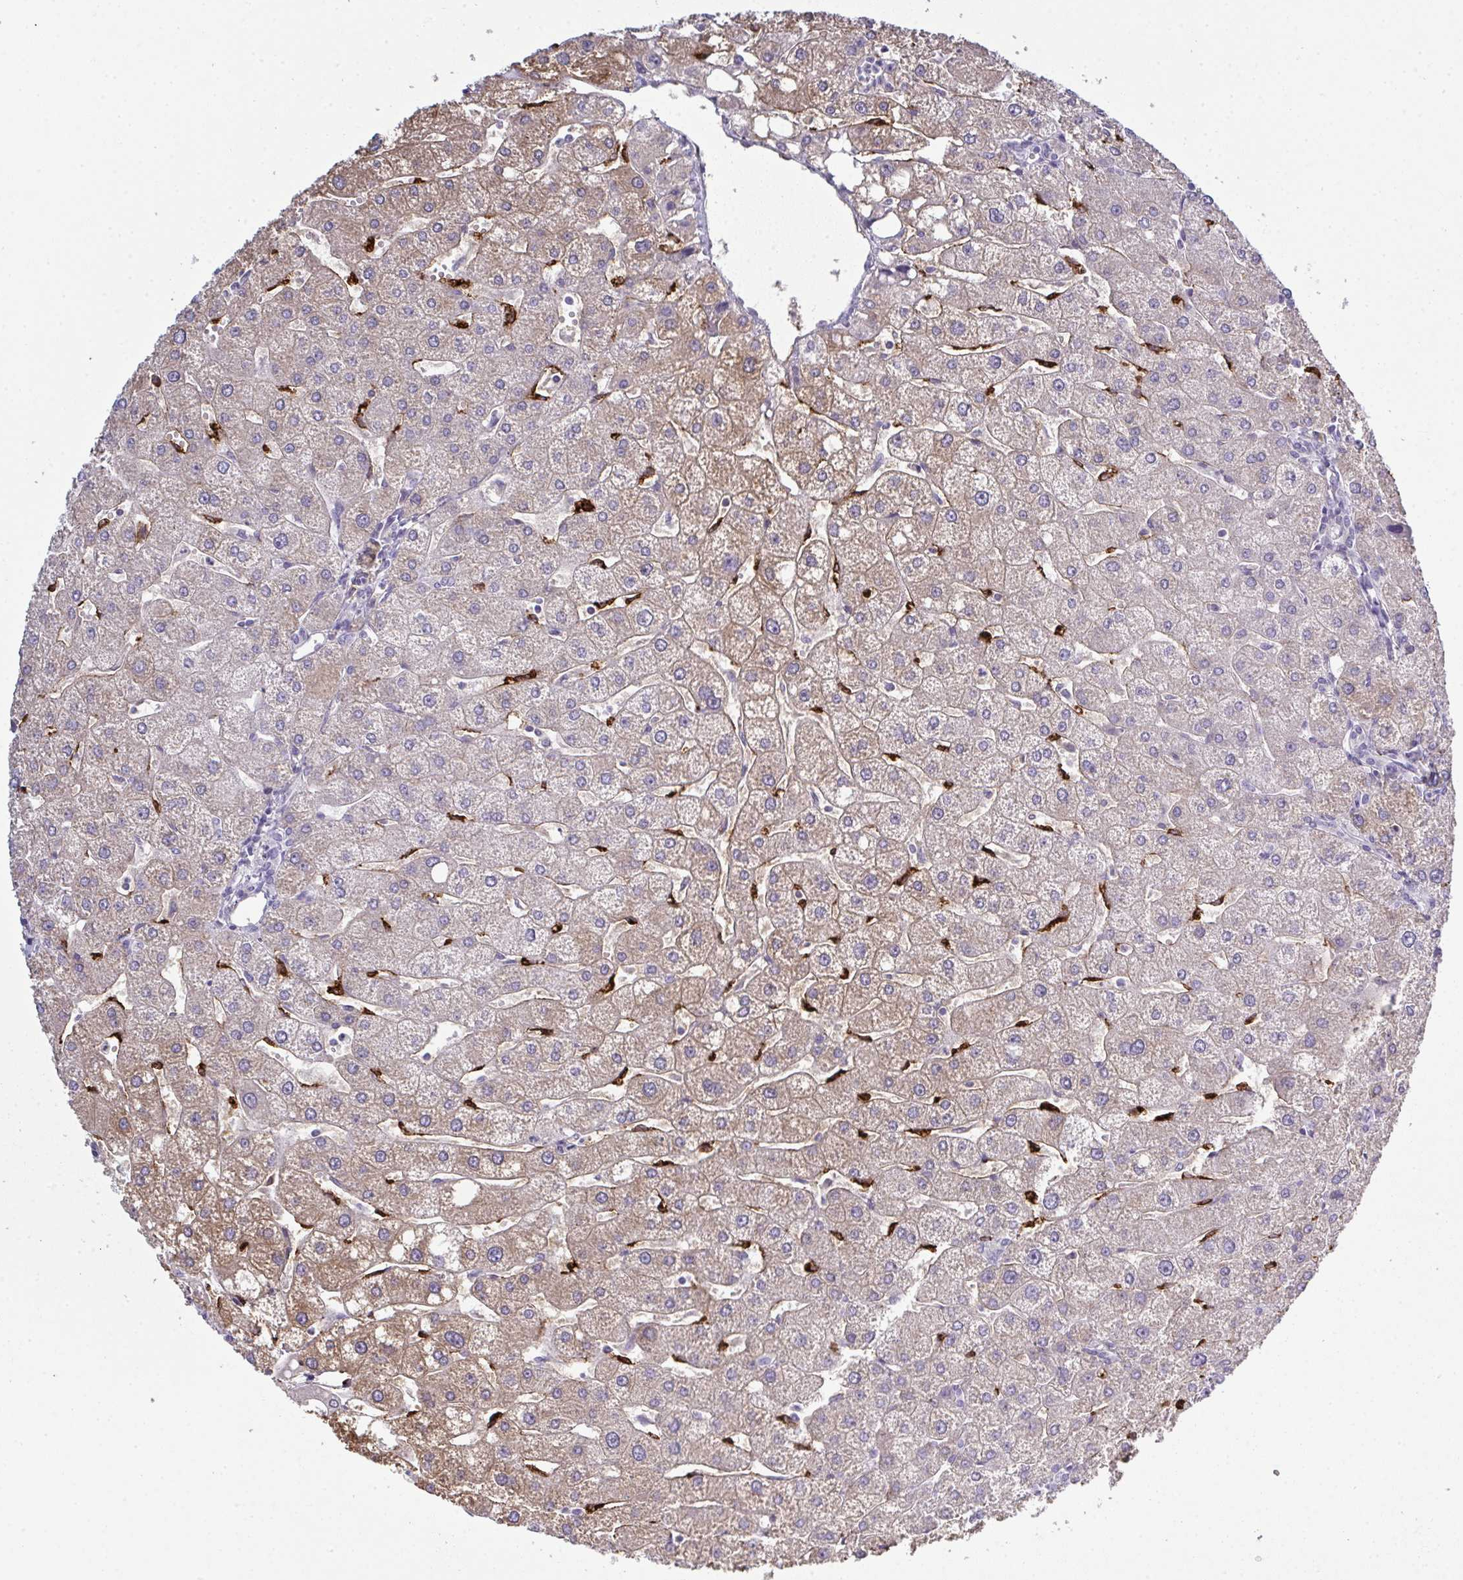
{"staining": {"intensity": "negative", "quantity": "none", "location": "none"}, "tissue": "liver", "cell_type": "Cholangiocytes", "image_type": "normal", "snomed": [{"axis": "morphology", "description": "Normal tissue, NOS"}, {"axis": "topography", "description": "Liver"}], "caption": "DAB (3,3'-diaminobenzidine) immunohistochemical staining of unremarkable liver demonstrates no significant expression in cholangiocytes. Brightfield microscopy of immunohistochemistry stained with DAB (brown) and hematoxylin (blue), captured at high magnification.", "gene": "ADAM21", "patient": {"sex": "male", "age": 67}}